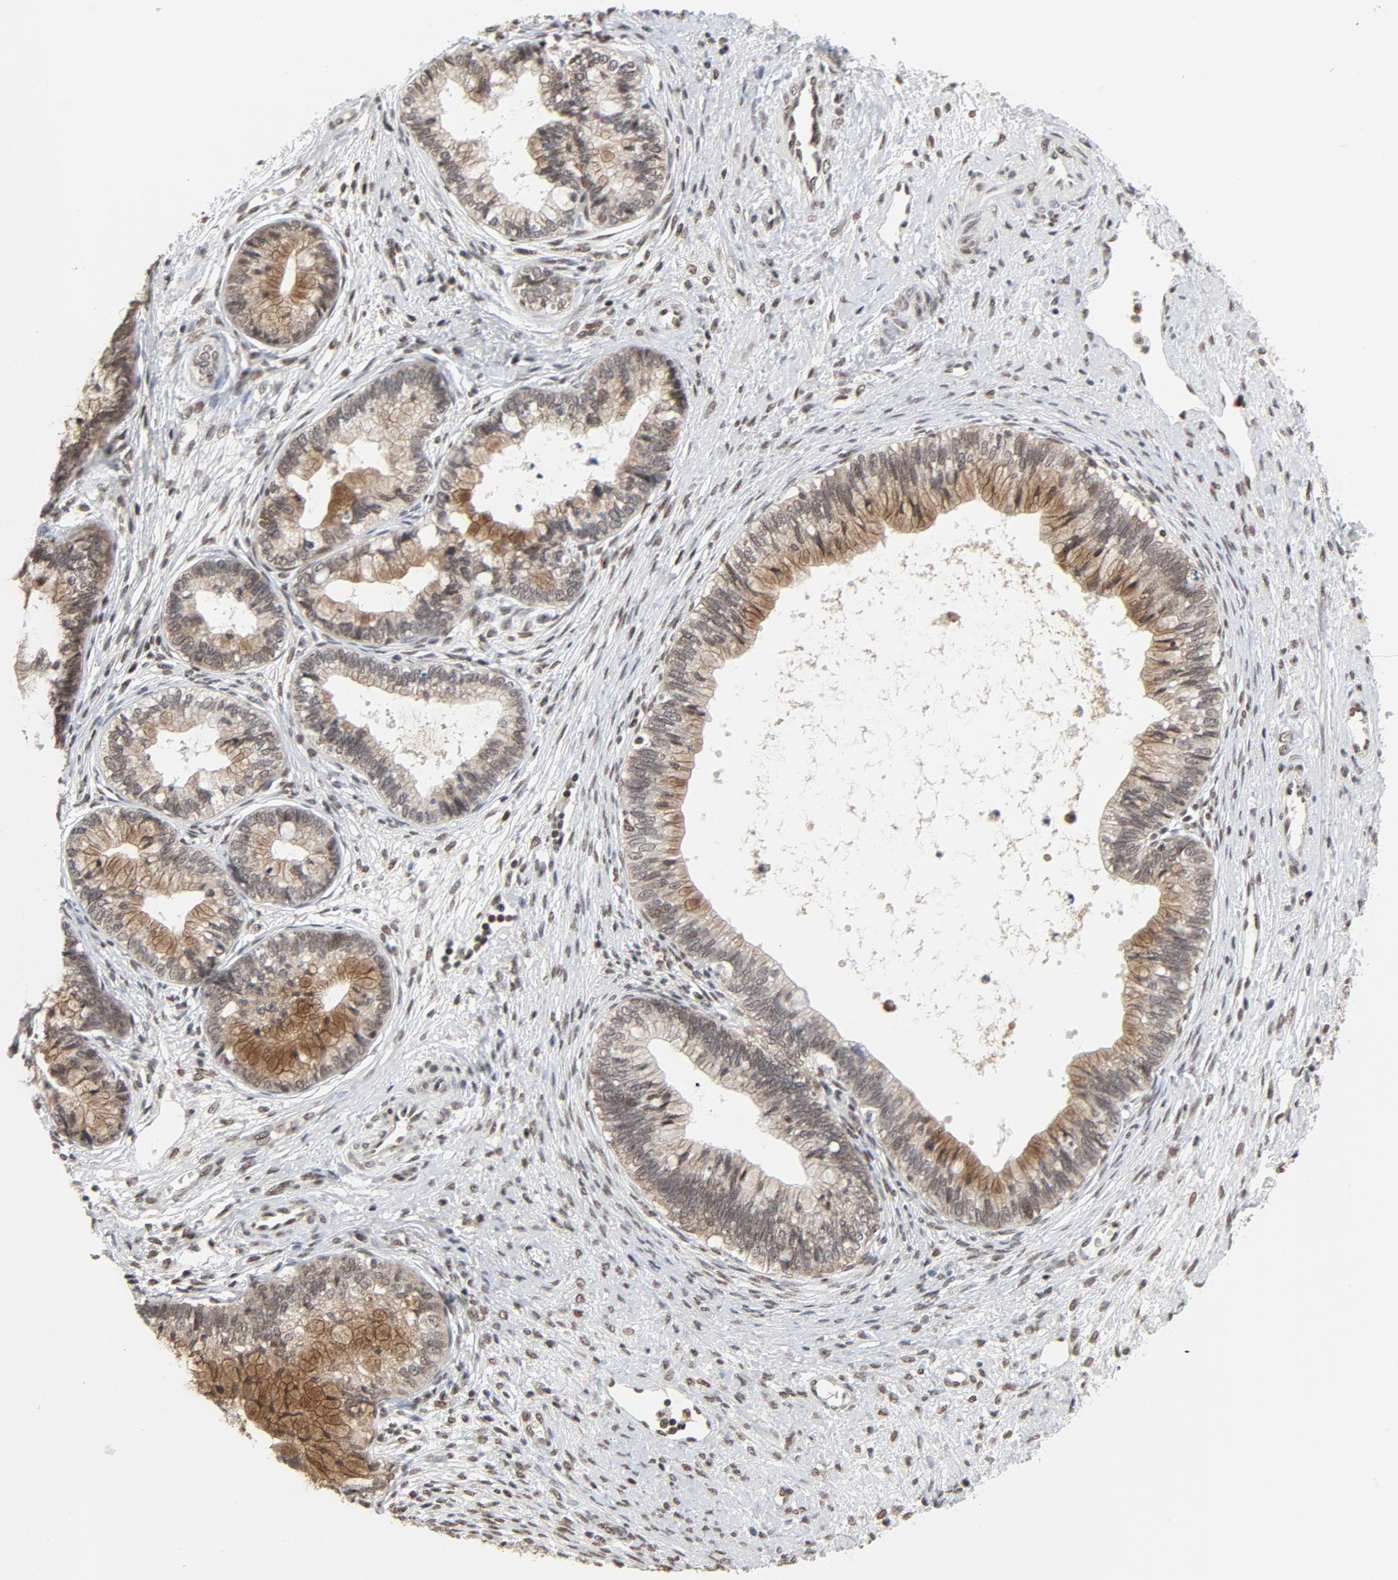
{"staining": {"intensity": "moderate", "quantity": ">75%", "location": "cytoplasmic/membranous"}, "tissue": "cervical cancer", "cell_type": "Tumor cells", "image_type": "cancer", "snomed": [{"axis": "morphology", "description": "Adenocarcinoma, NOS"}, {"axis": "topography", "description": "Cervix"}], "caption": "A brown stain highlights moderate cytoplasmic/membranous staining of a protein in cervical cancer (adenocarcinoma) tumor cells.", "gene": "ERCC1", "patient": {"sex": "female", "age": 44}}